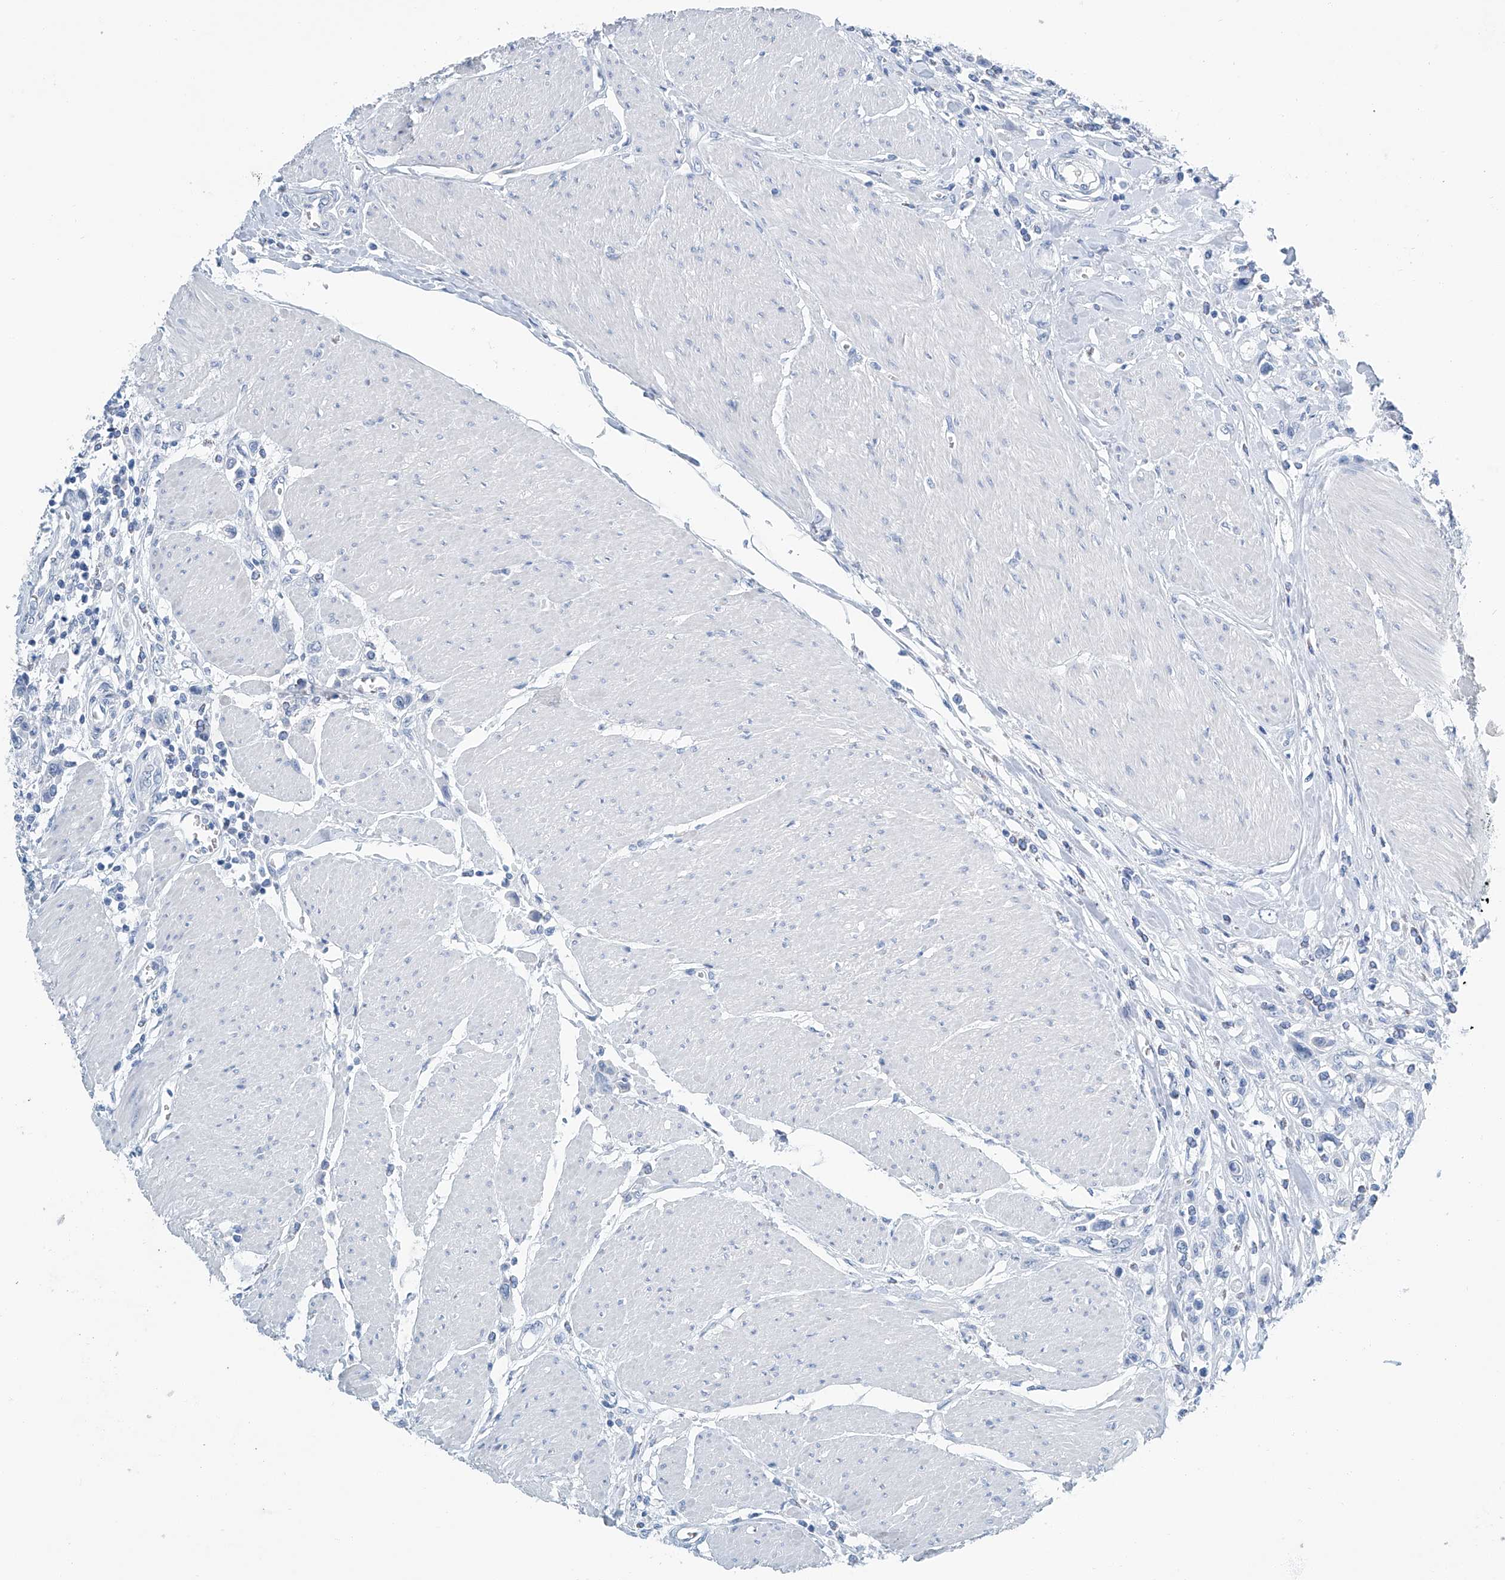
{"staining": {"intensity": "negative", "quantity": "none", "location": "none"}, "tissue": "urothelial cancer", "cell_type": "Tumor cells", "image_type": "cancer", "snomed": [{"axis": "morphology", "description": "Urothelial carcinoma, High grade"}, {"axis": "topography", "description": "Urinary bladder"}], "caption": "High power microscopy image of an immunohistochemistry photomicrograph of urothelial cancer, revealing no significant expression in tumor cells. Nuclei are stained in blue.", "gene": "CYP2A7", "patient": {"sex": "male", "age": 50}}